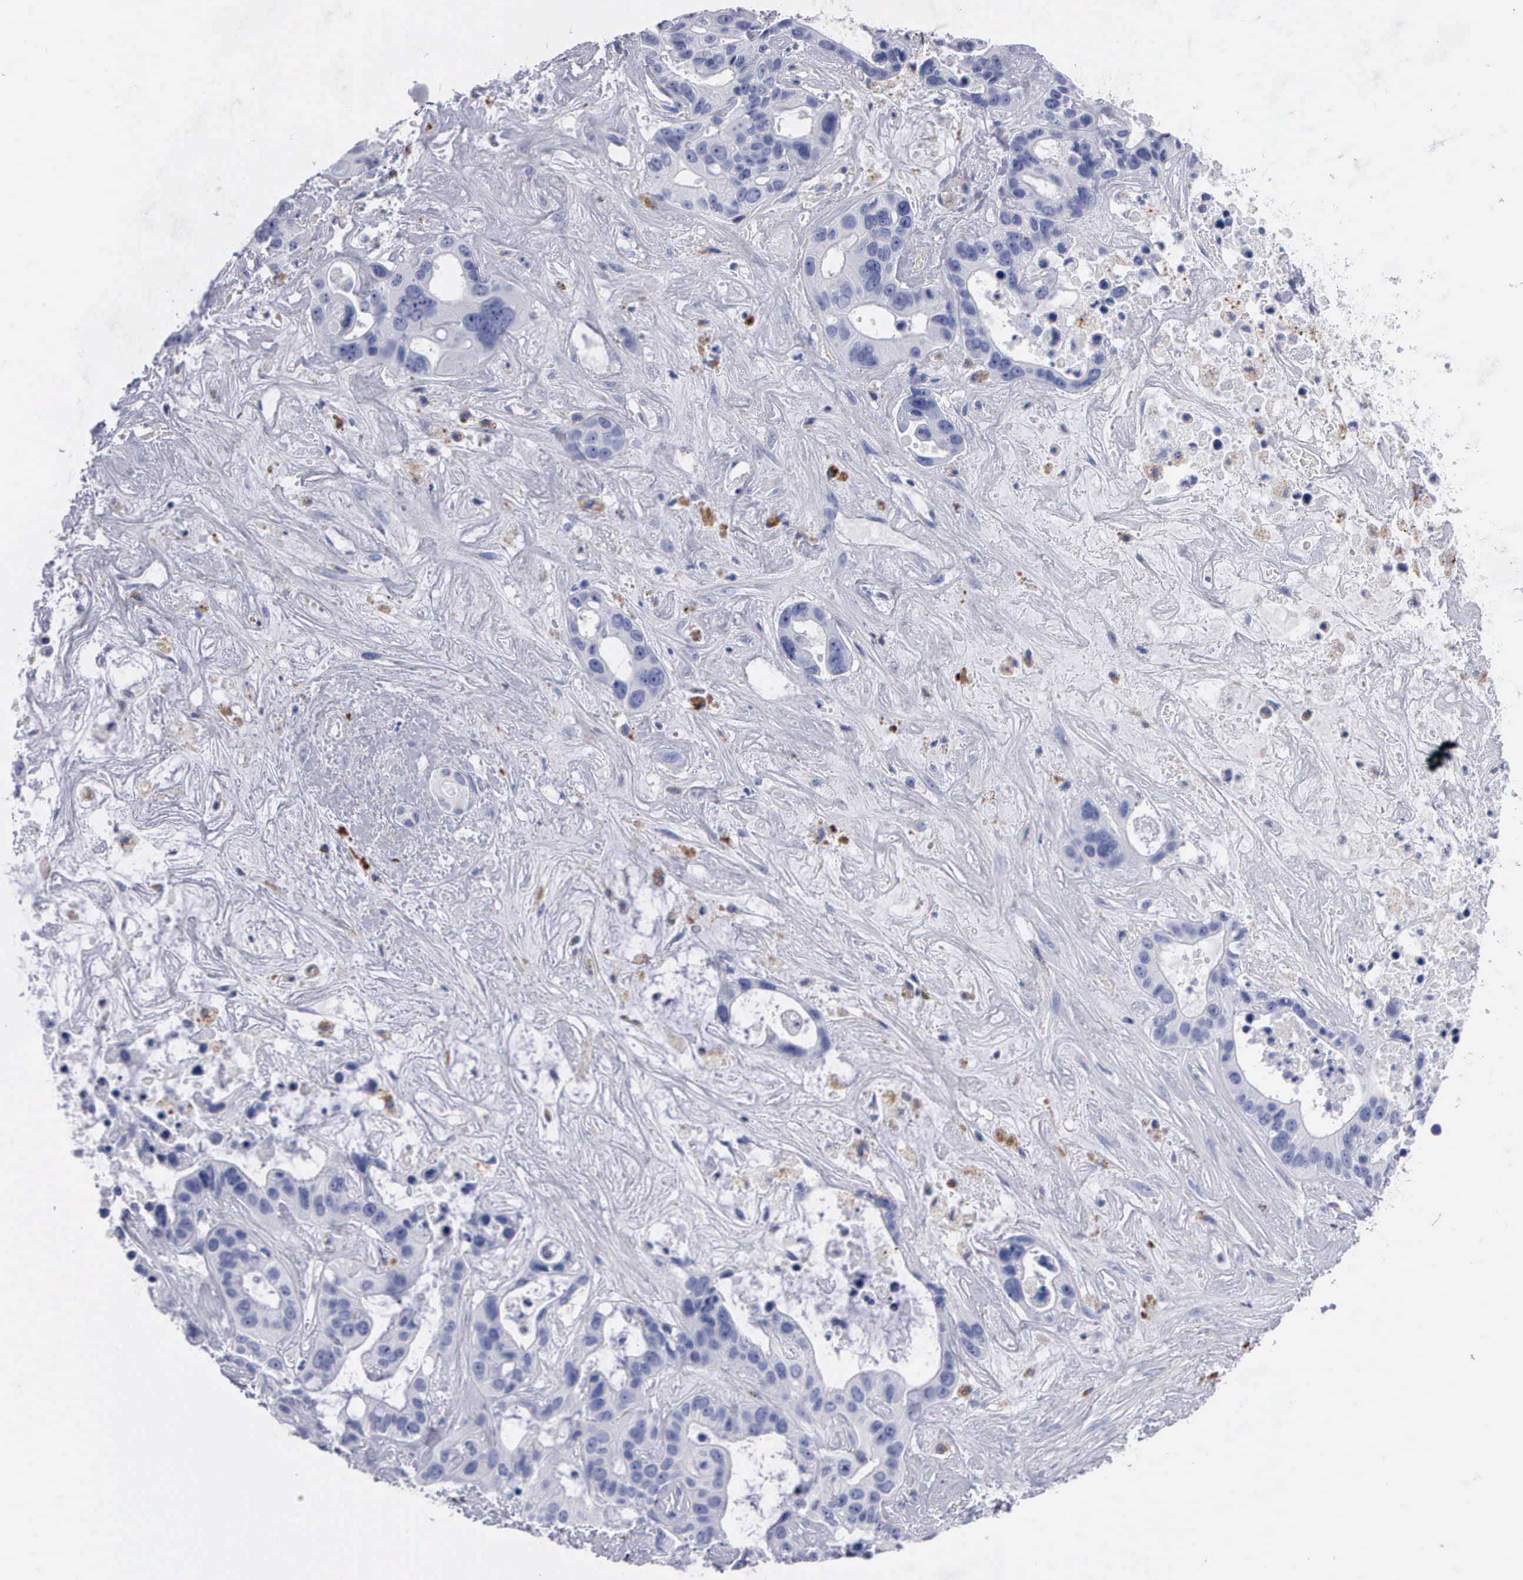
{"staining": {"intensity": "negative", "quantity": "none", "location": "none"}, "tissue": "liver cancer", "cell_type": "Tumor cells", "image_type": "cancer", "snomed": [{"axis": "morphology", "description": "Cholangiocarcinoma"}, {"axis": "topography", "description": "Liver"}], "caption": "The immunohistochemistry (IHC) image has no significant expression in tumor cells of liver cholangiocarcinoma tissue. Nuclei are stained in blue.", "gene": "CTSL", "patient": {"sex": "female", "age": 65}}